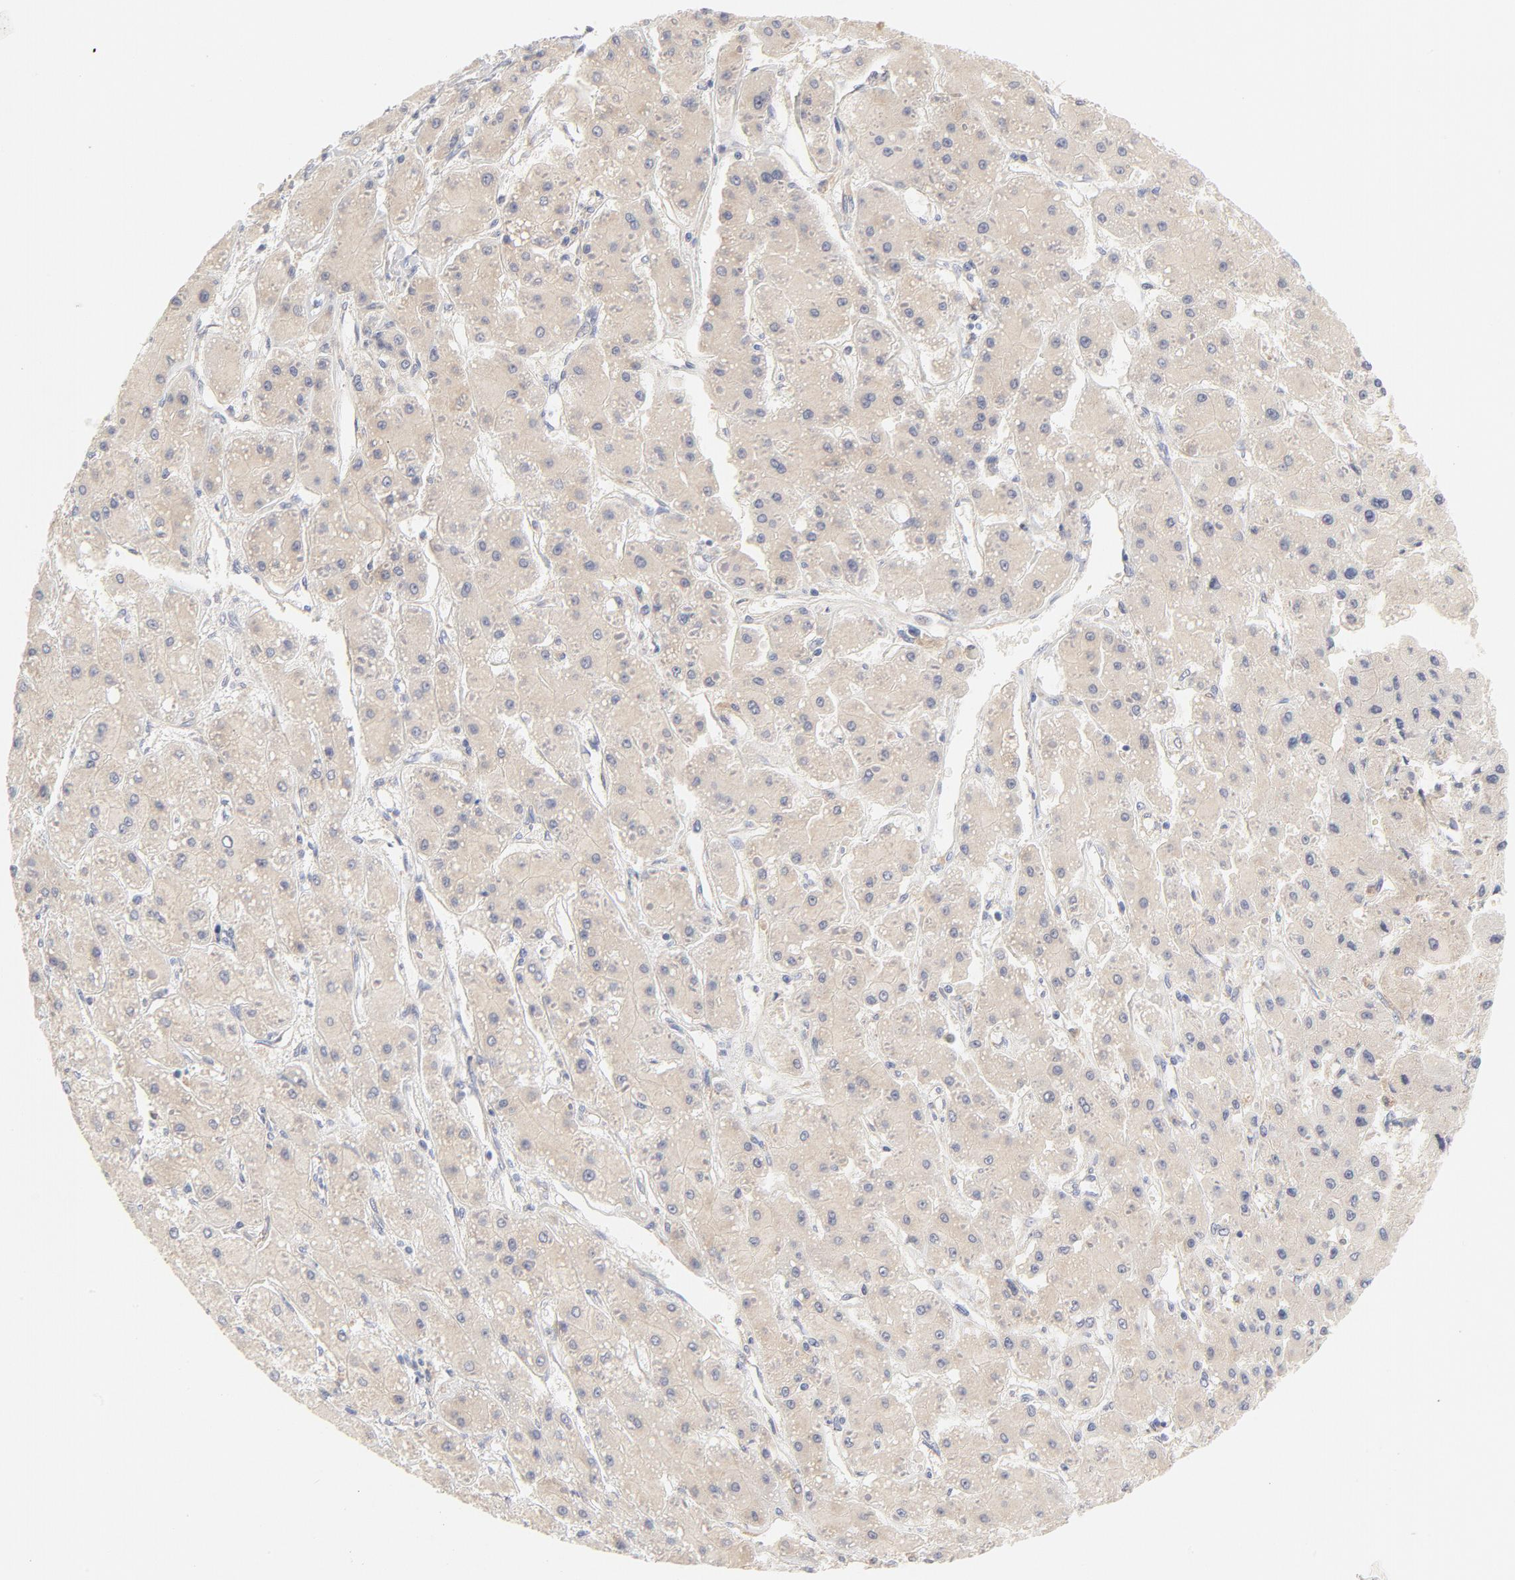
{"staining": {"intensity": "weak", "quantity": ">75%", "location": "cytoplasmic/membranous"}, "tissue": "liver cancer", "cell_type": "Tumor cells", "image_type": "cancer", "snomed": [{"axis": "morphology", "description": "Carcinoma, Hepatocellular, NOS"}, {"axis": "topography", "description": "Liver"}], "caption": "High-power microscopy captured an IHC photomicrograph of liver hepatocellular carcinoma, revealing weak cytoplasmic/membranous expression in approximately >75% of tumor cells.", "gene": "MTERF2", "patient": {"sex": "female", "age": 52}}